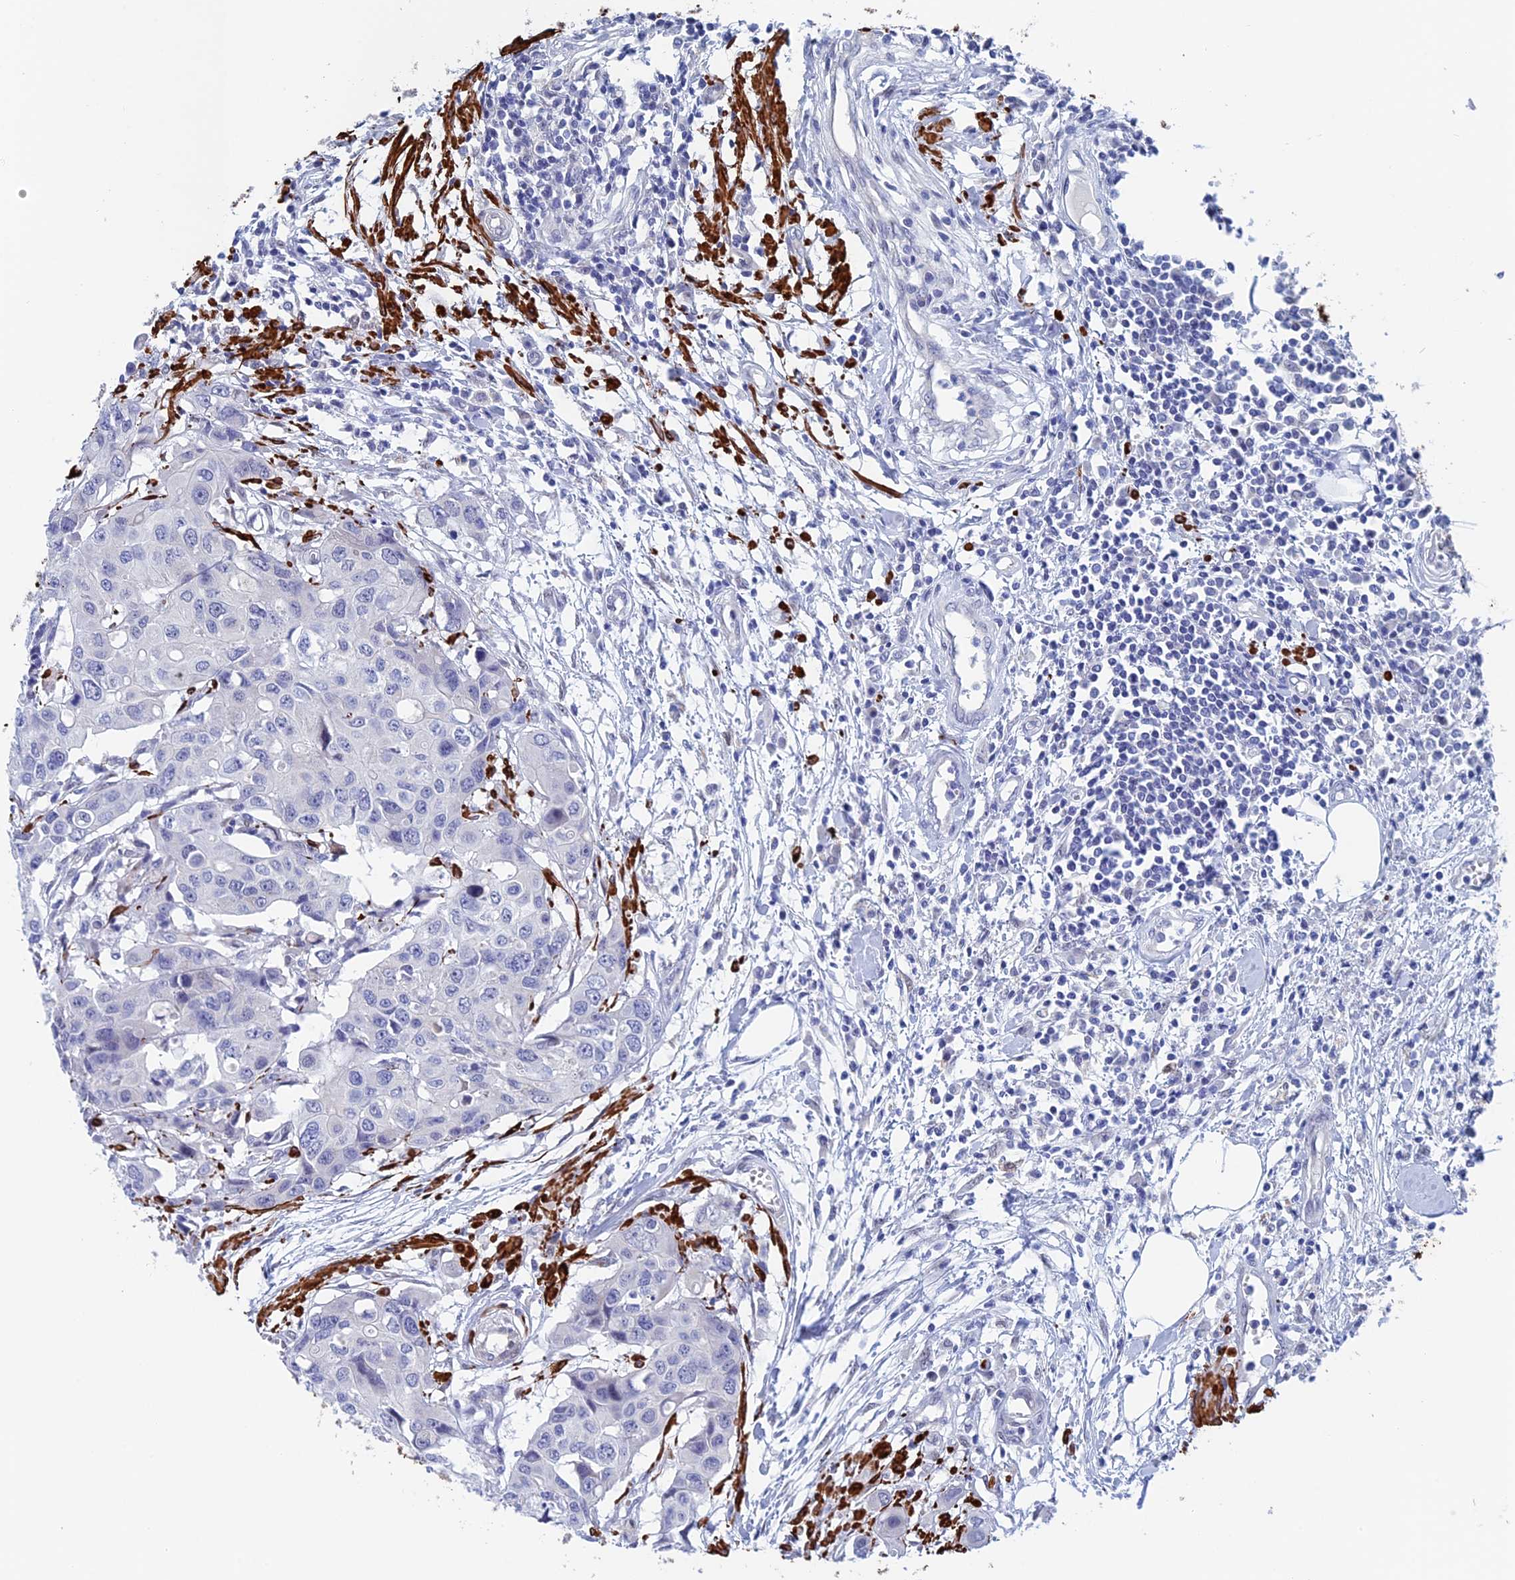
{"staining": {"intensity": "negative", "quantity": "none", "location": "none"}, "tissue": "colorectal cancer", "cell_type": "Tumor cells", "image_type": "cancer", "snomed": [{"axis": "morphology", "description": "Adenocarcinoma, NOS"}, {"axis": "topography", "description": "Colon"}], "caption": "This is an immunohistochemistry histopathology image of human colorectal adenocarcinoma. There is no positivity in tumor cells.", "gene": "WDR83", "patient": {"sex": "male", "age": 77}}